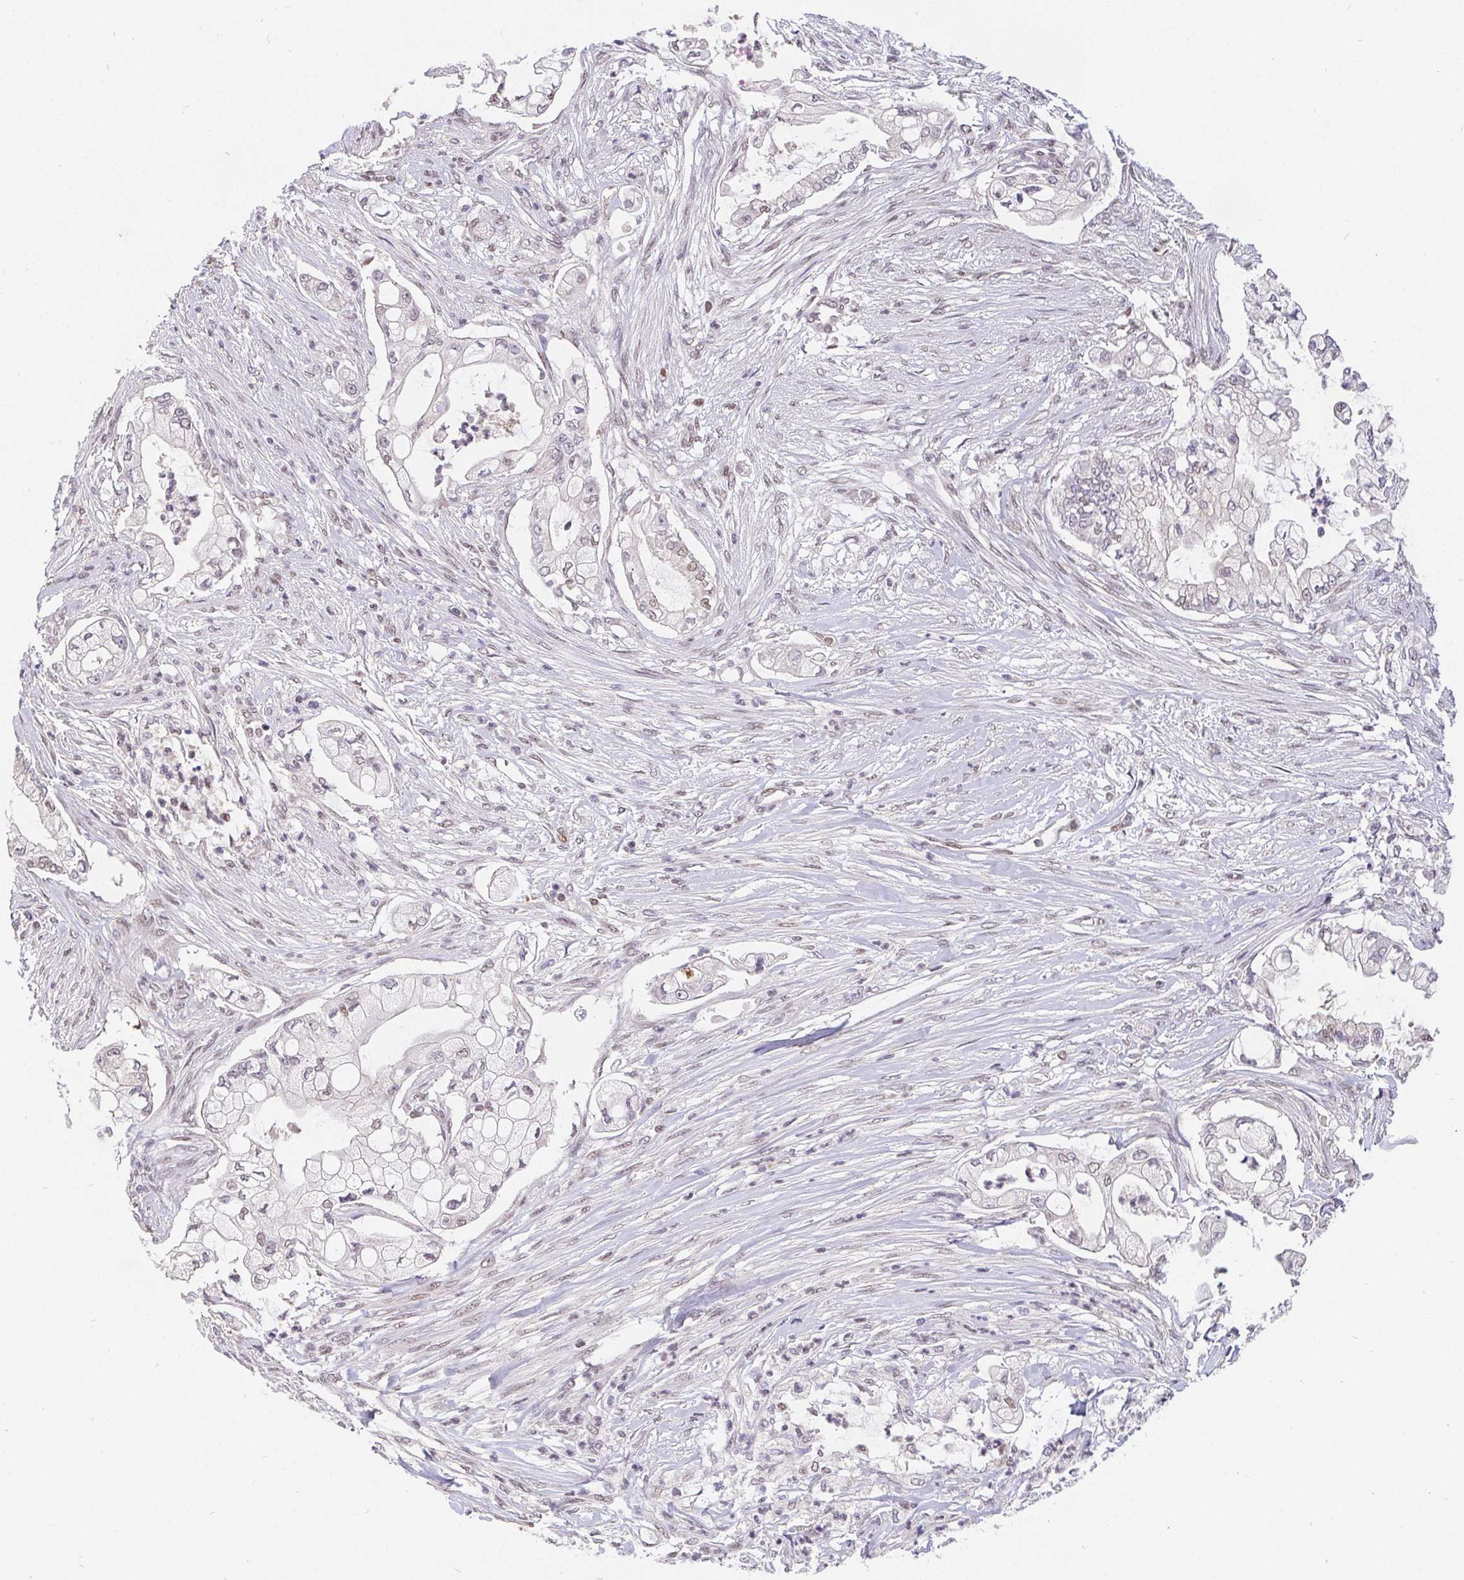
{"staining": {"intensity": "weak", "quantity": "<25%", "location": "nuclear"}, "tissue": "pancreatic cancer", "cell_type": "Tumor cells", "image_type": "cancer", "snomed": [{"axis": "morphology", "description": "Adenocarcinoma, NOS"}, {"axis": "topography", "description": "Pancreas"}], "caption": "A high-resolution image shows immunohistochemistry staining of pancreatic cancer, which demonstrates no significant positivity in tumor cells. (DAB immunohistochemistry, high magnification).", "gene": "POU2F1", "patient": {"sex": "female", "age": 69}}